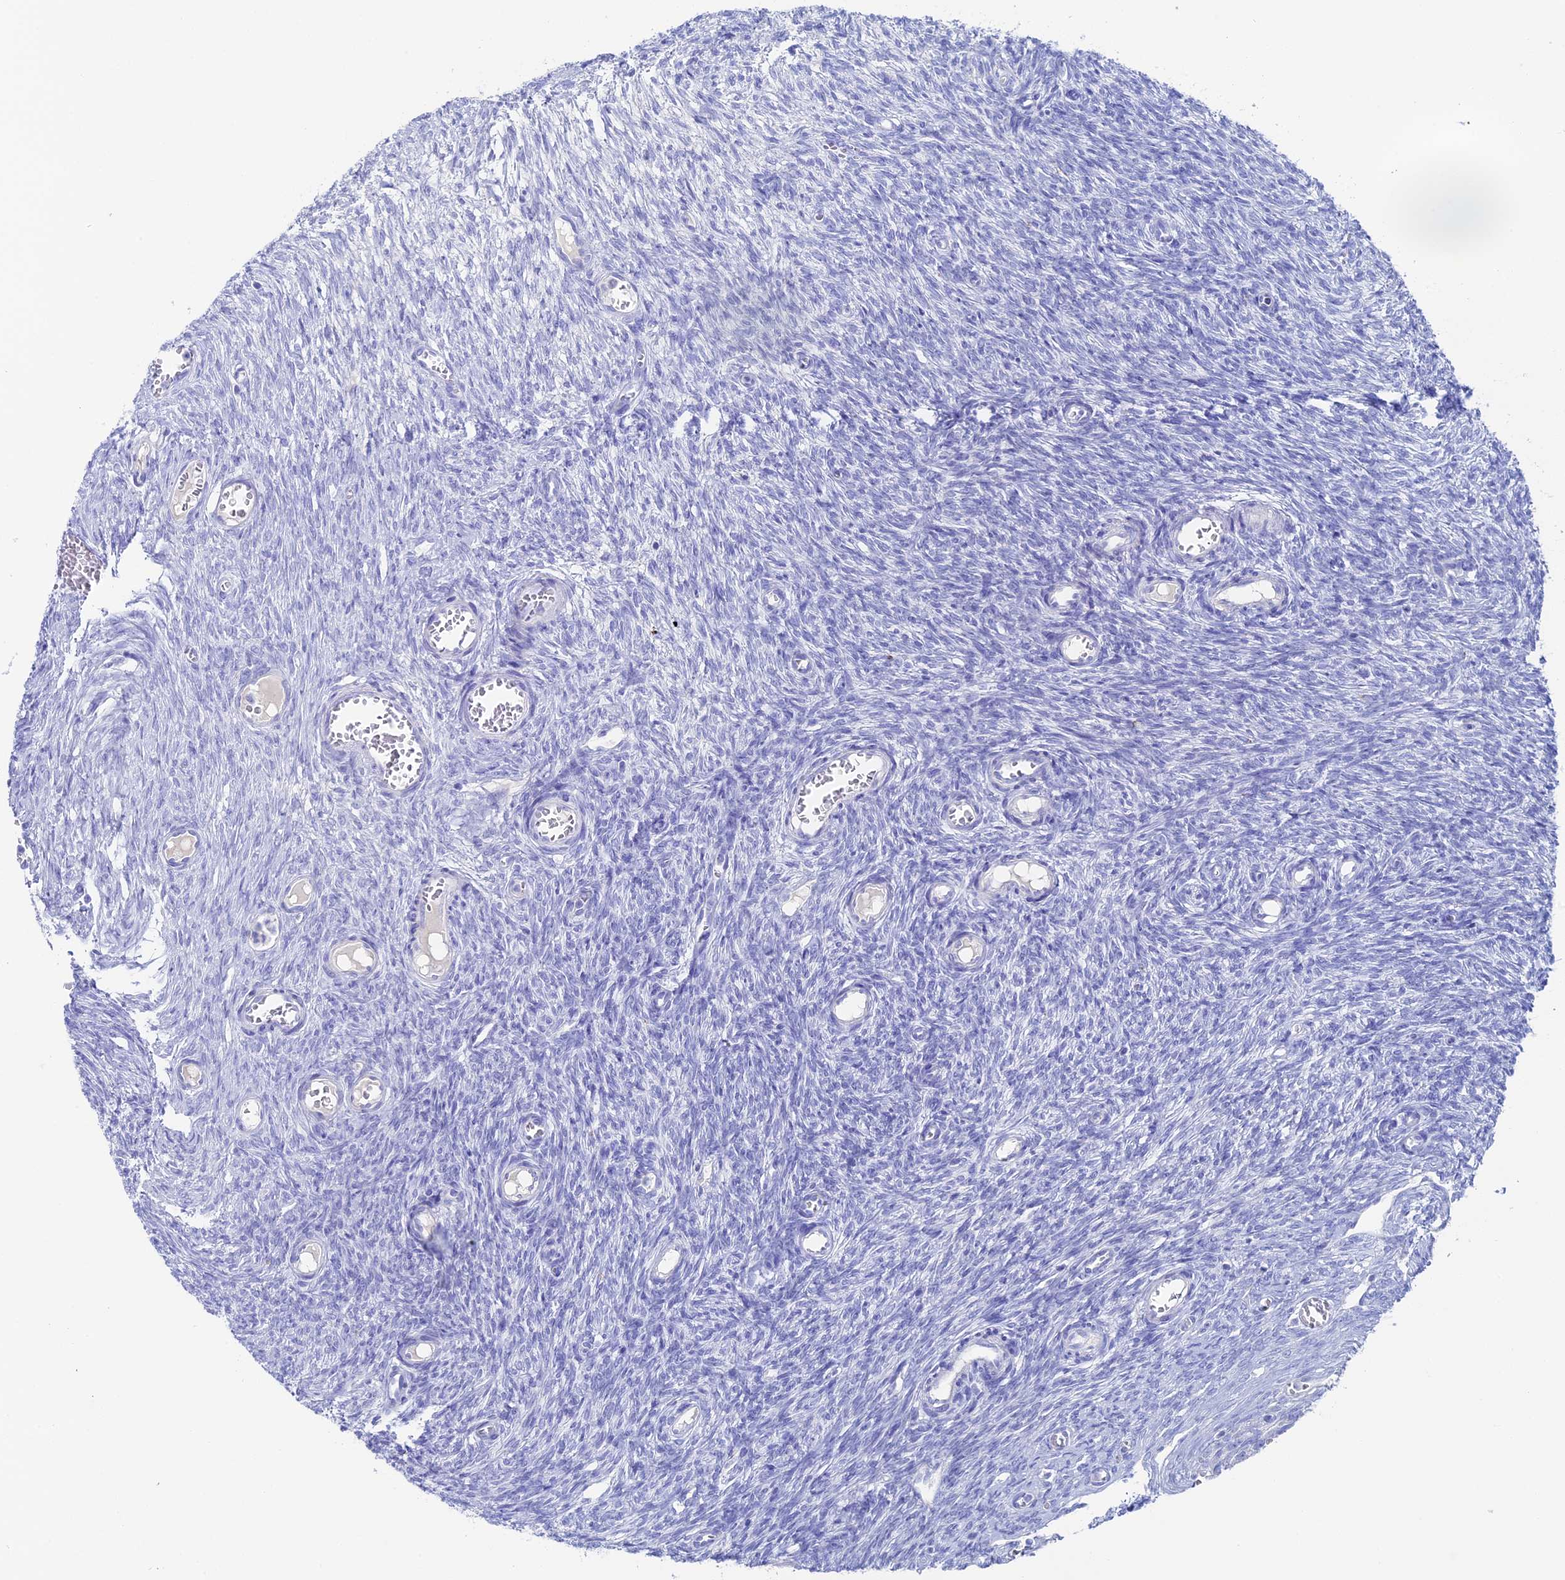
{"staining": {"intensity": "negative", "quantity": "none", "location": "none"}, "tissue": "ovary", "cell_type": "Follicle cells", "image_type": "normal", "snomed": [{"axis": "morphology", "description": "Normal tissue, NOS"}, {"axis": "topography", "description": "Ovary"}], "caption": "Immunohistochemical staining of unremarkable human ovary reveals no significant expression in follicle cells. (DAB immunohistochemistry, high magnification).", "gene": "UNC119", "patient": {"sex": "female", "age": 44}}